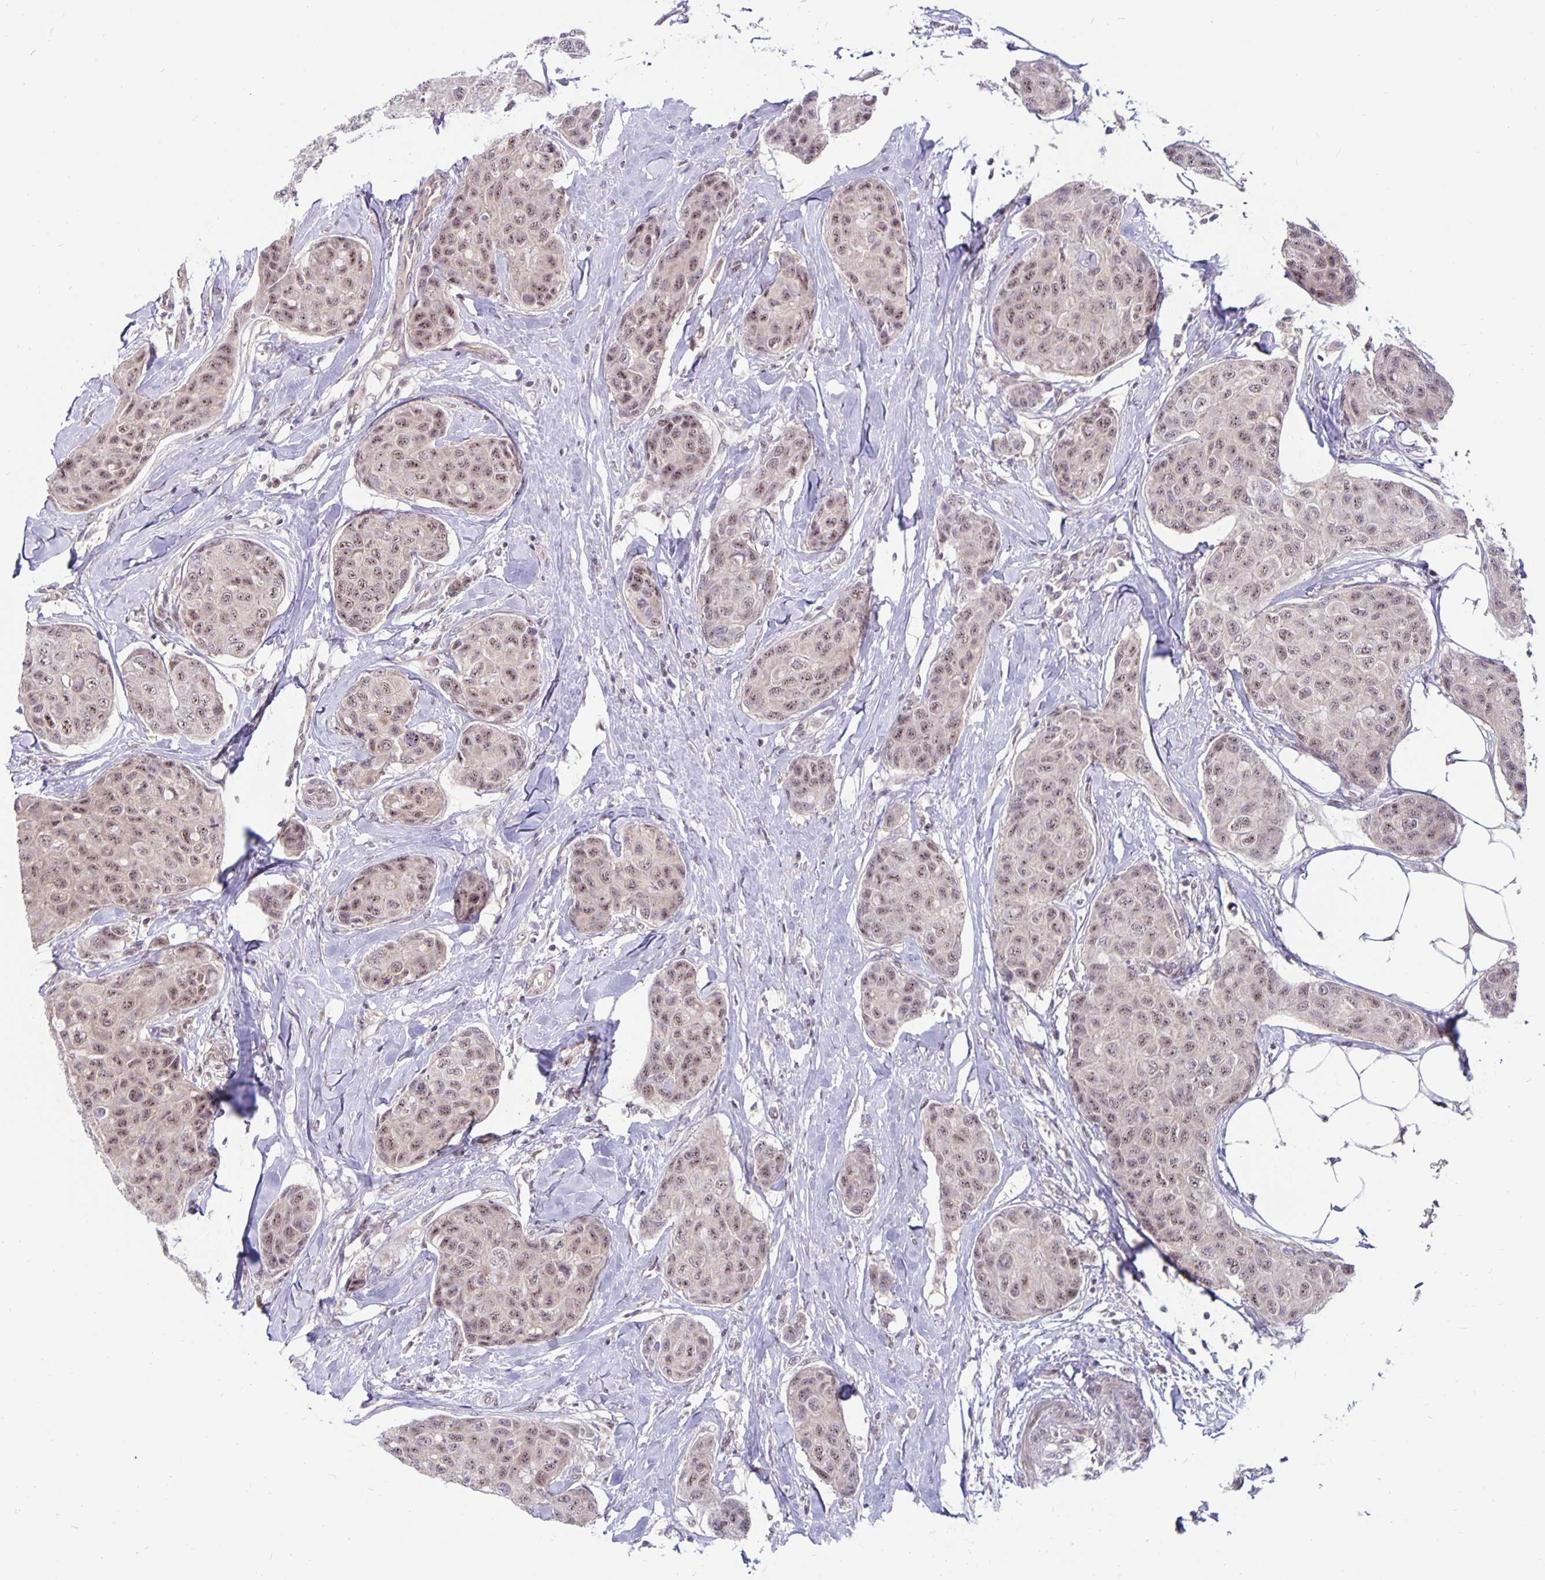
{"staining": {"intensity": "weak", "quantity": ">75%", "location": "nuclear"}, "tissue": "breast cancer", "cell_type": "Tumor cells", "image_type": "cancer", "snomed": [{"axis": "morphology", "description": "Duct carcinoma"}, {"axis": "topography", "description": "Breast"}], "caption": "Protein analysis of breast cancer (intraductal carcinoma) tissue shows weak nuclear staining in about >75% of tumor cells.", "gene": "EXOC6B", "patient": {"sex": "female", "age": 80}}